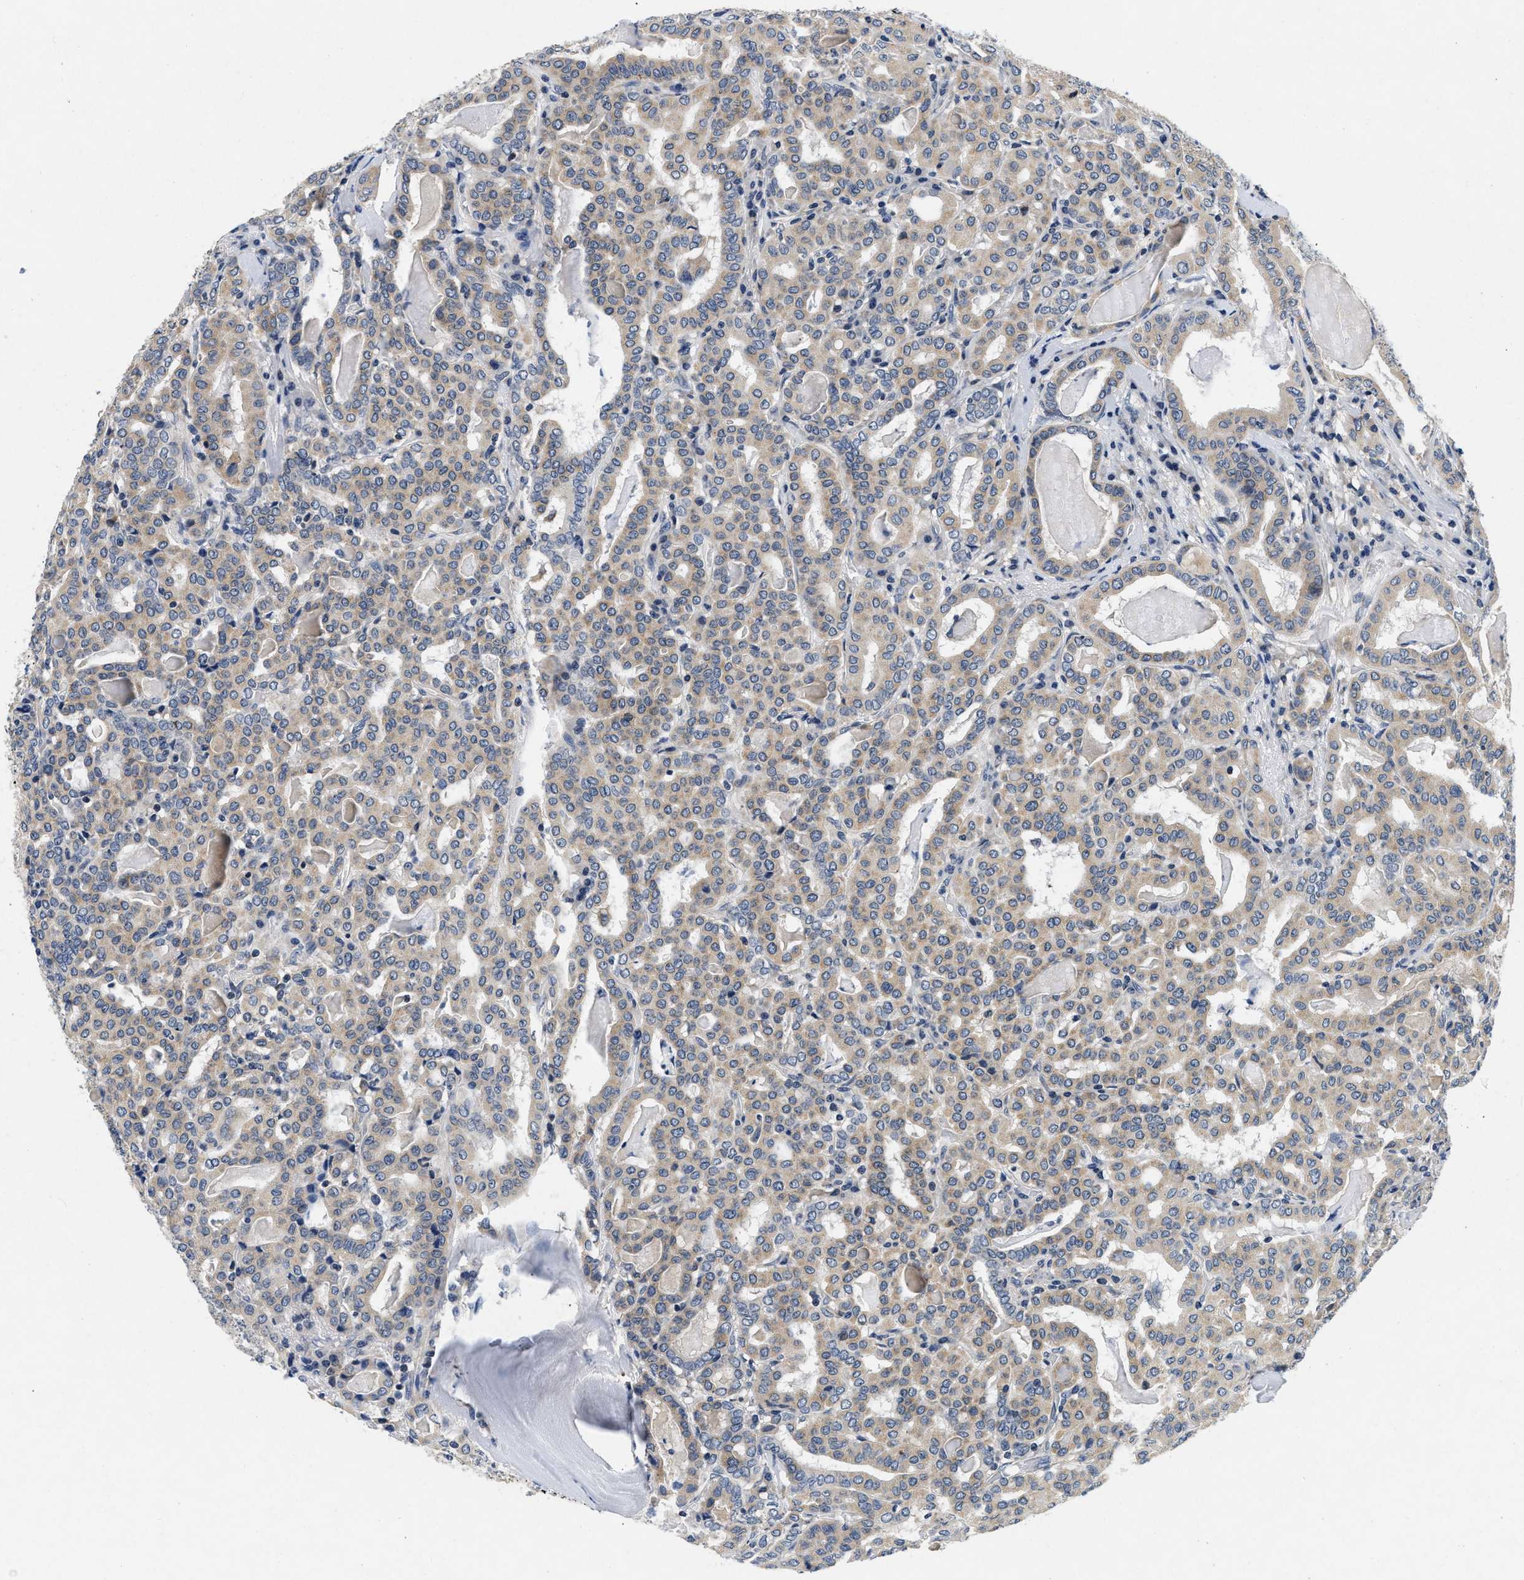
{"staining": {"intensity": "moderate", "quantity": ">75%", "location": "cytoplasmic/membranous"}, "tissue": "thyroid cancer", "cell_type": "Tumor cells", "image_type": "cancer", "snomed": [{"axis": "morphology", "description": "Papillary adenocarcinoma, NOS"}, {"axis": "topography", "description": "Thyroid gland"}], "caption": "Tumor cells exhibit medium levels of moderate cytoplasmic/membranous staining in approximately >75% of cells in human papillary adenocarcinoma (thyroid).", "gene": "PDP1", "patient": {"sex": "female", "age": 42}}